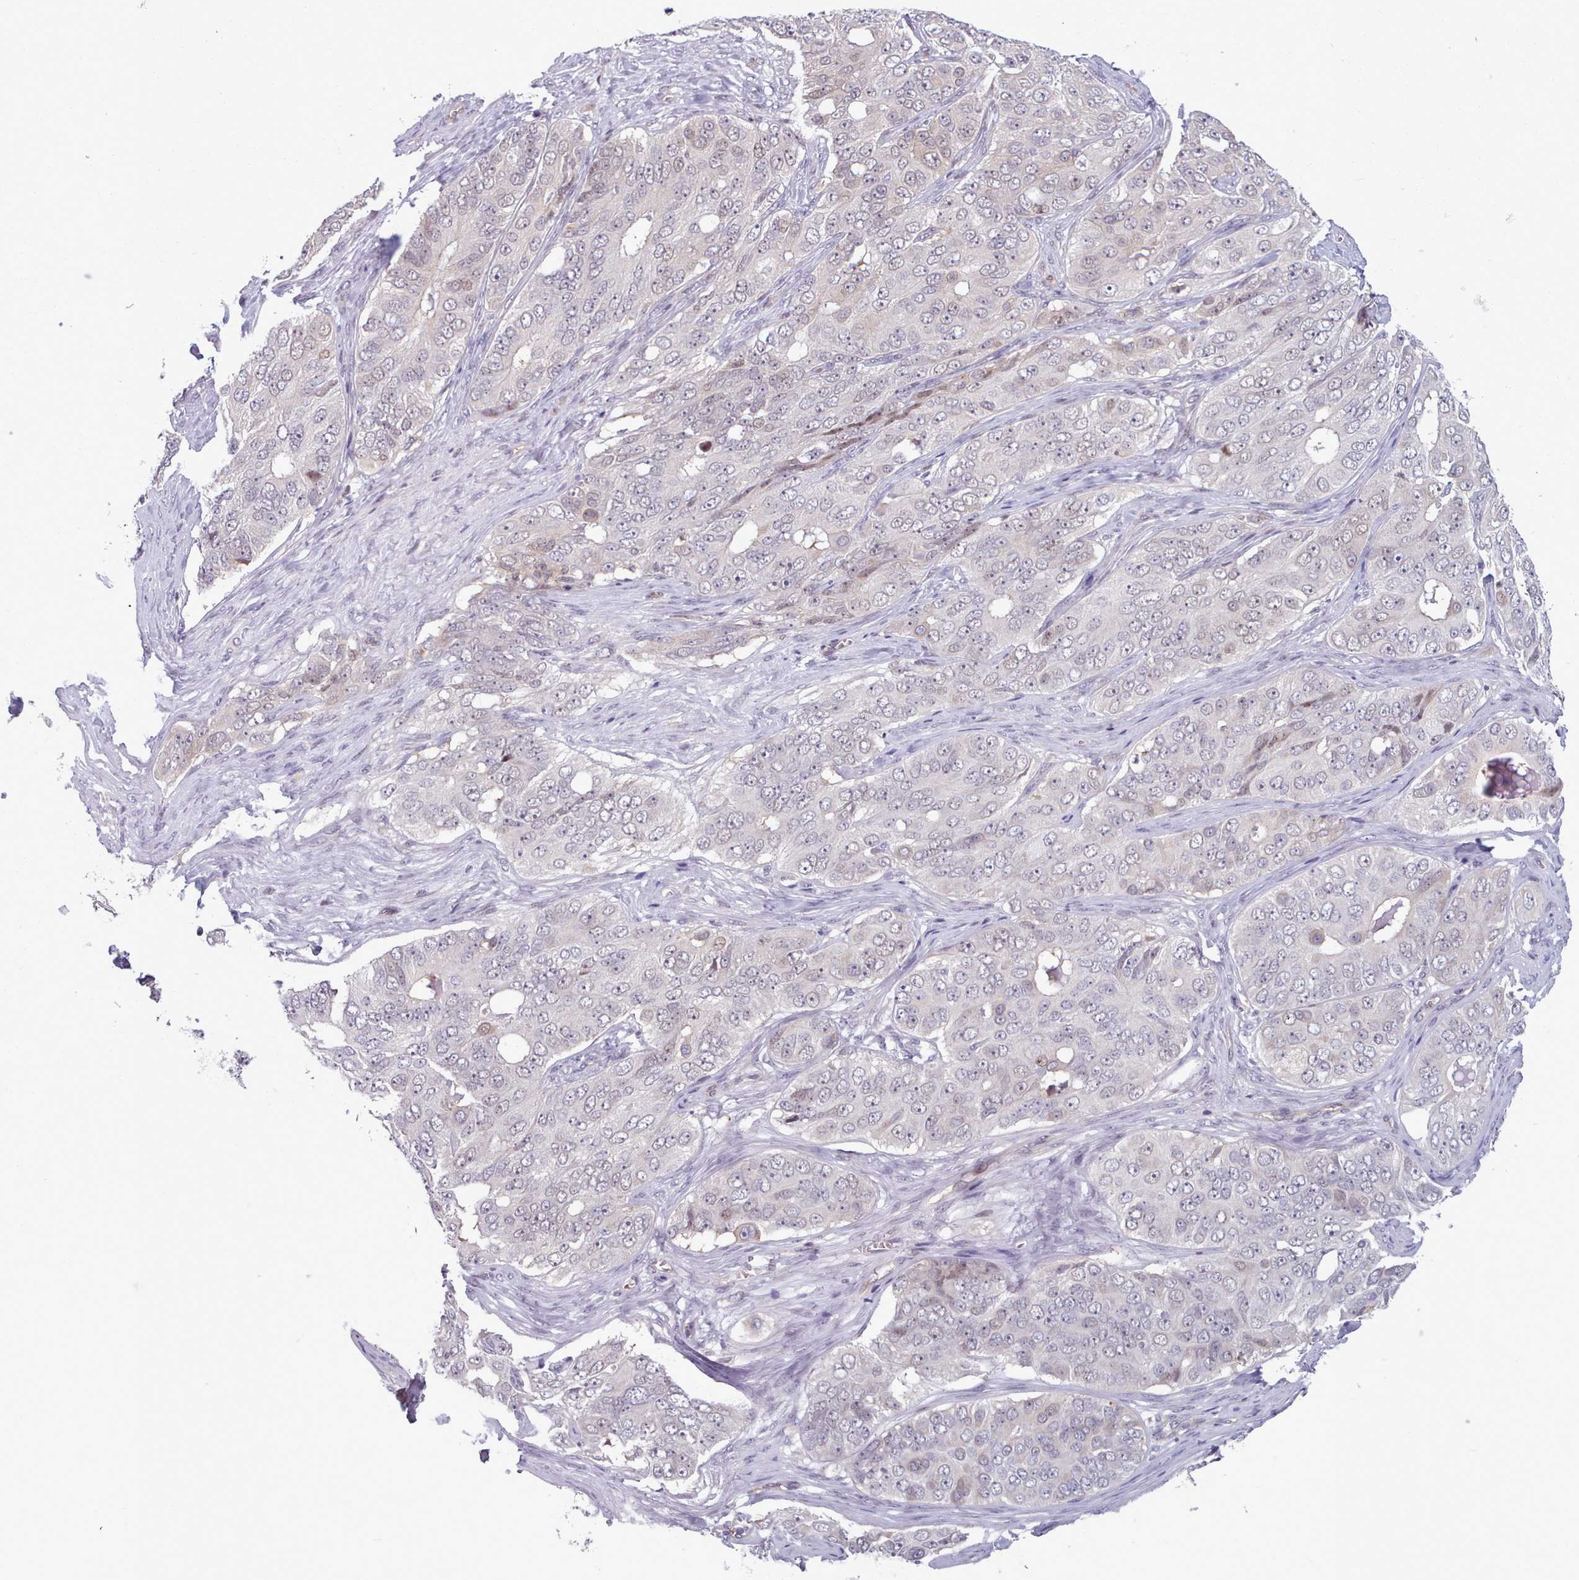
{"staining": {"intensity": "weak", "quantity": "<25%", "location": "nuclear"}, "tissue": "ovarian cancer", "cell_type": "Tumor cells", "image_type": "cancer", "snomed": [{"axis": "morphology", "description": "Carcinoma, endometroid"}, {"axis": "topography", "description": "Ovary"}], "caption": "Human endometroid carcinoma (ovarian) stained for a protein using immunohistochemistry (IHC) displays no expression in tumor cells.", "gene": "KBTBD7", "patient": {"sex": "female", "age": 51}}